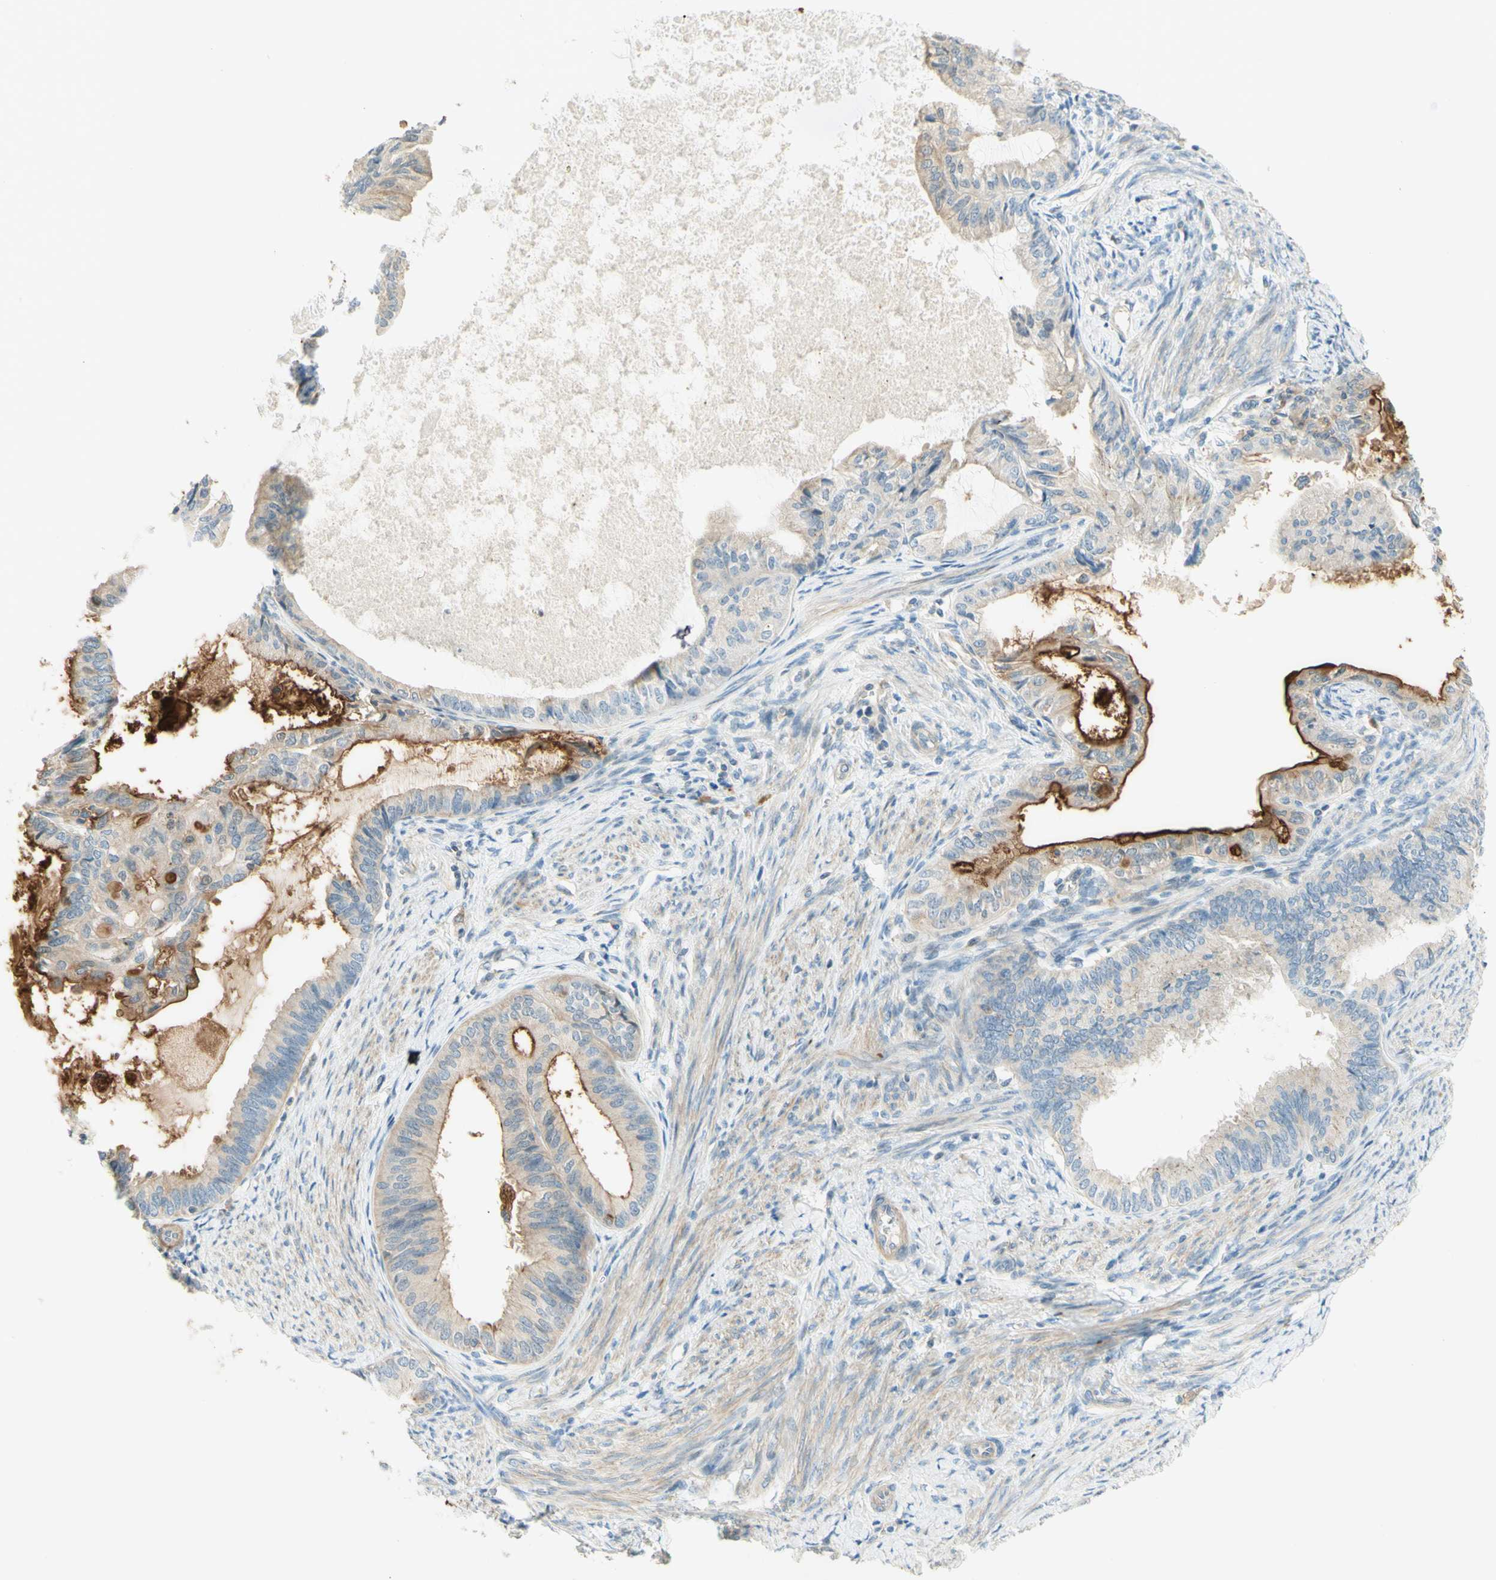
{"staining": {"intensity": "moderate", "quantity": "25%-75%", "location": "cytoplasmic/membranous"}, "tissue": "endometrial cancer", "cell_type": "Tumor cells", "image_type": "cancer", "snomed": [{"axis": "morphology", "description": "Adenocarcinoma, NOS"}, {"axis": "topography", "description": "Endometrium"}], "caption": "Immunohistochemical staining of human adenocarcinoma (endometrial) demonstrates medium levels of moderate cytoplasmic/membranous positivity in approximately 25%-75% of tumor cells.", "gene": "PROM1", "patient": {"sex": "female", "age": 86}}